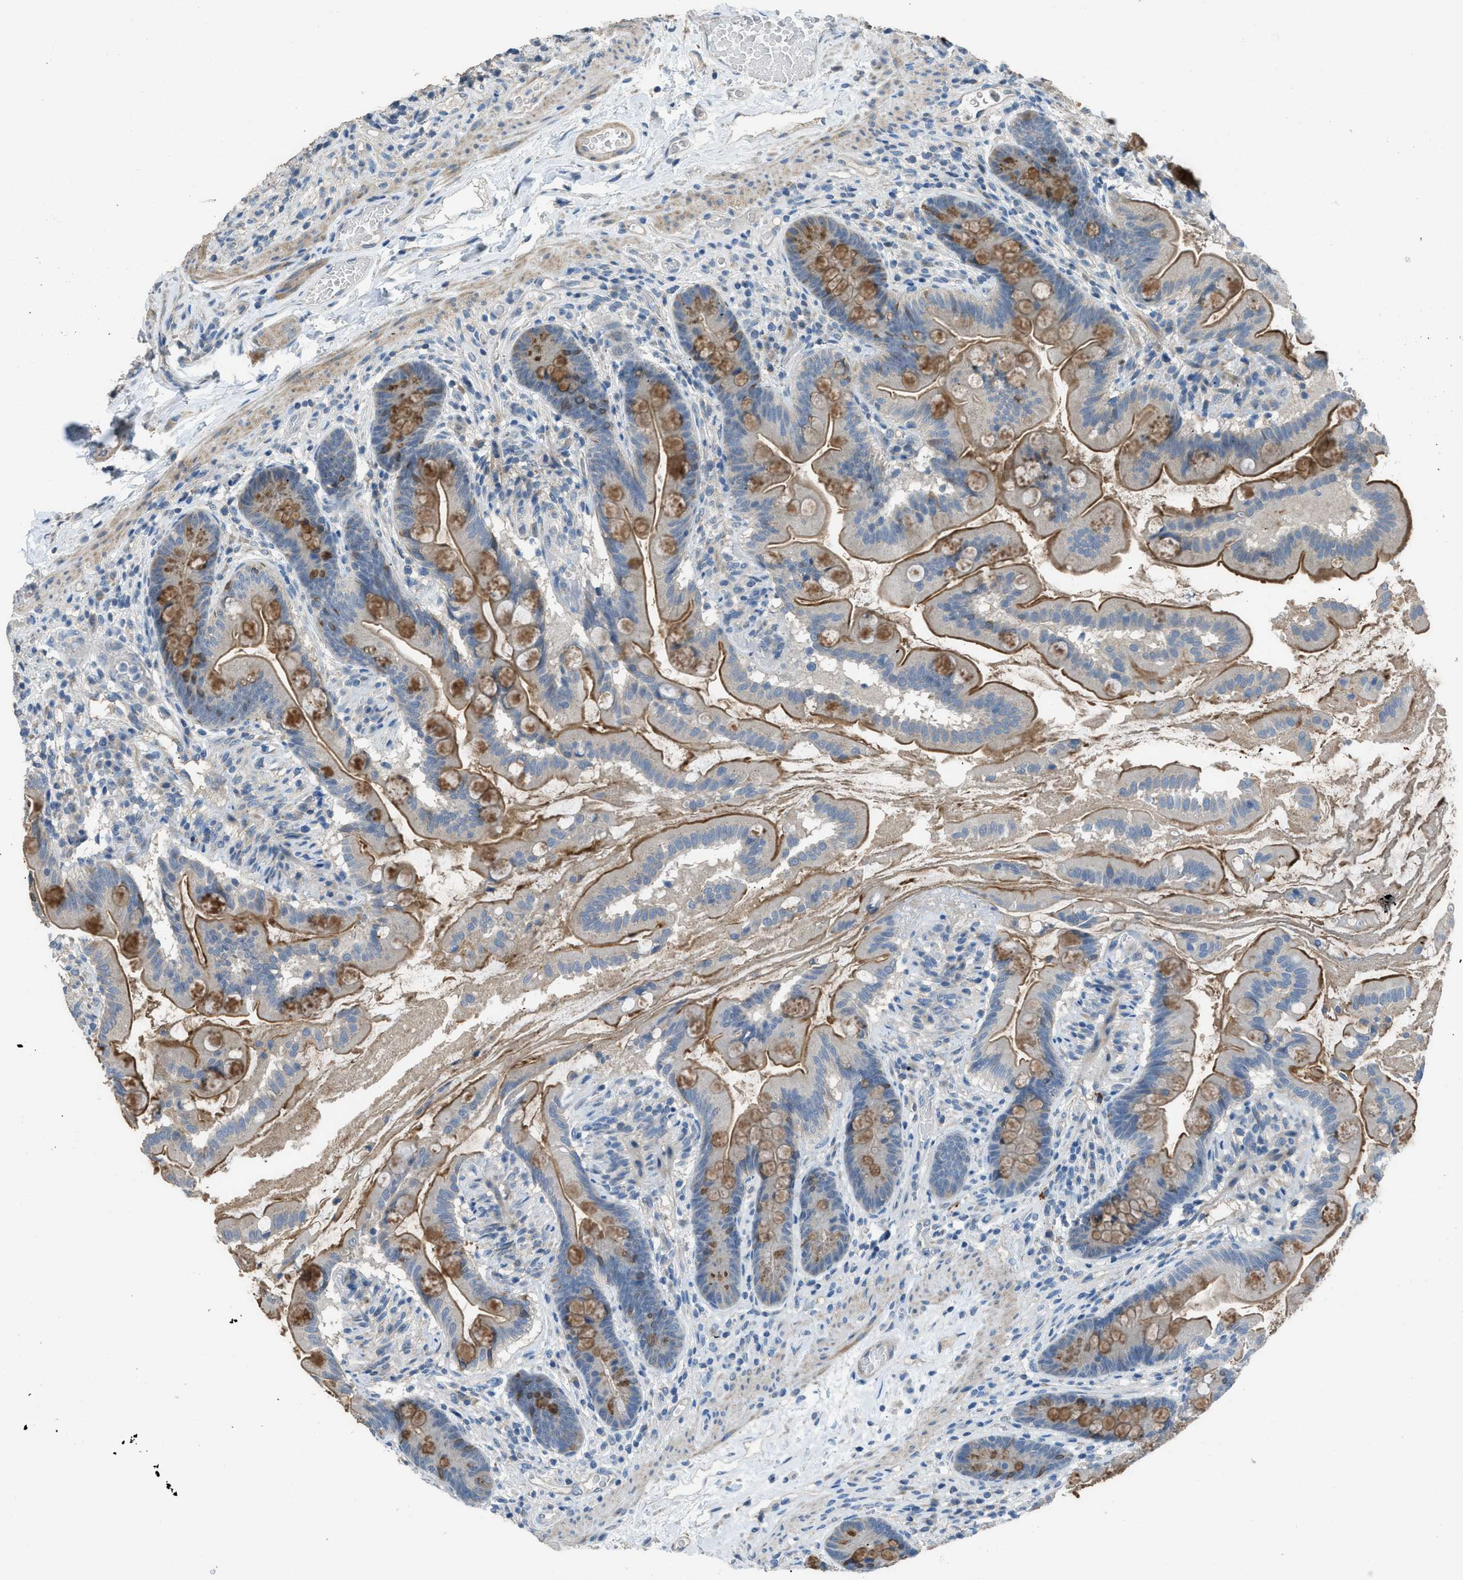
{"staining": {"intensity": "moderate", "quantity": ">75%", "location": "cytoplasmic/membranous"}, "tissue": "small intestine", "cell_type": "Glandular cells", "image_type": "normal", "snomed": [{"axis": "morphology", "description": "Normal tissue, NOS"}, {"axis": "topography", "description": "Small intestine"}], "caption": "Small intestine was stained to show a protein in brown. There is medium levels of moderate cytoplasmic/membranous positivity in approximately >75% of glandular cells.", "gene": "TIMD4", "patient": {"sex": "female", "age": 56}}